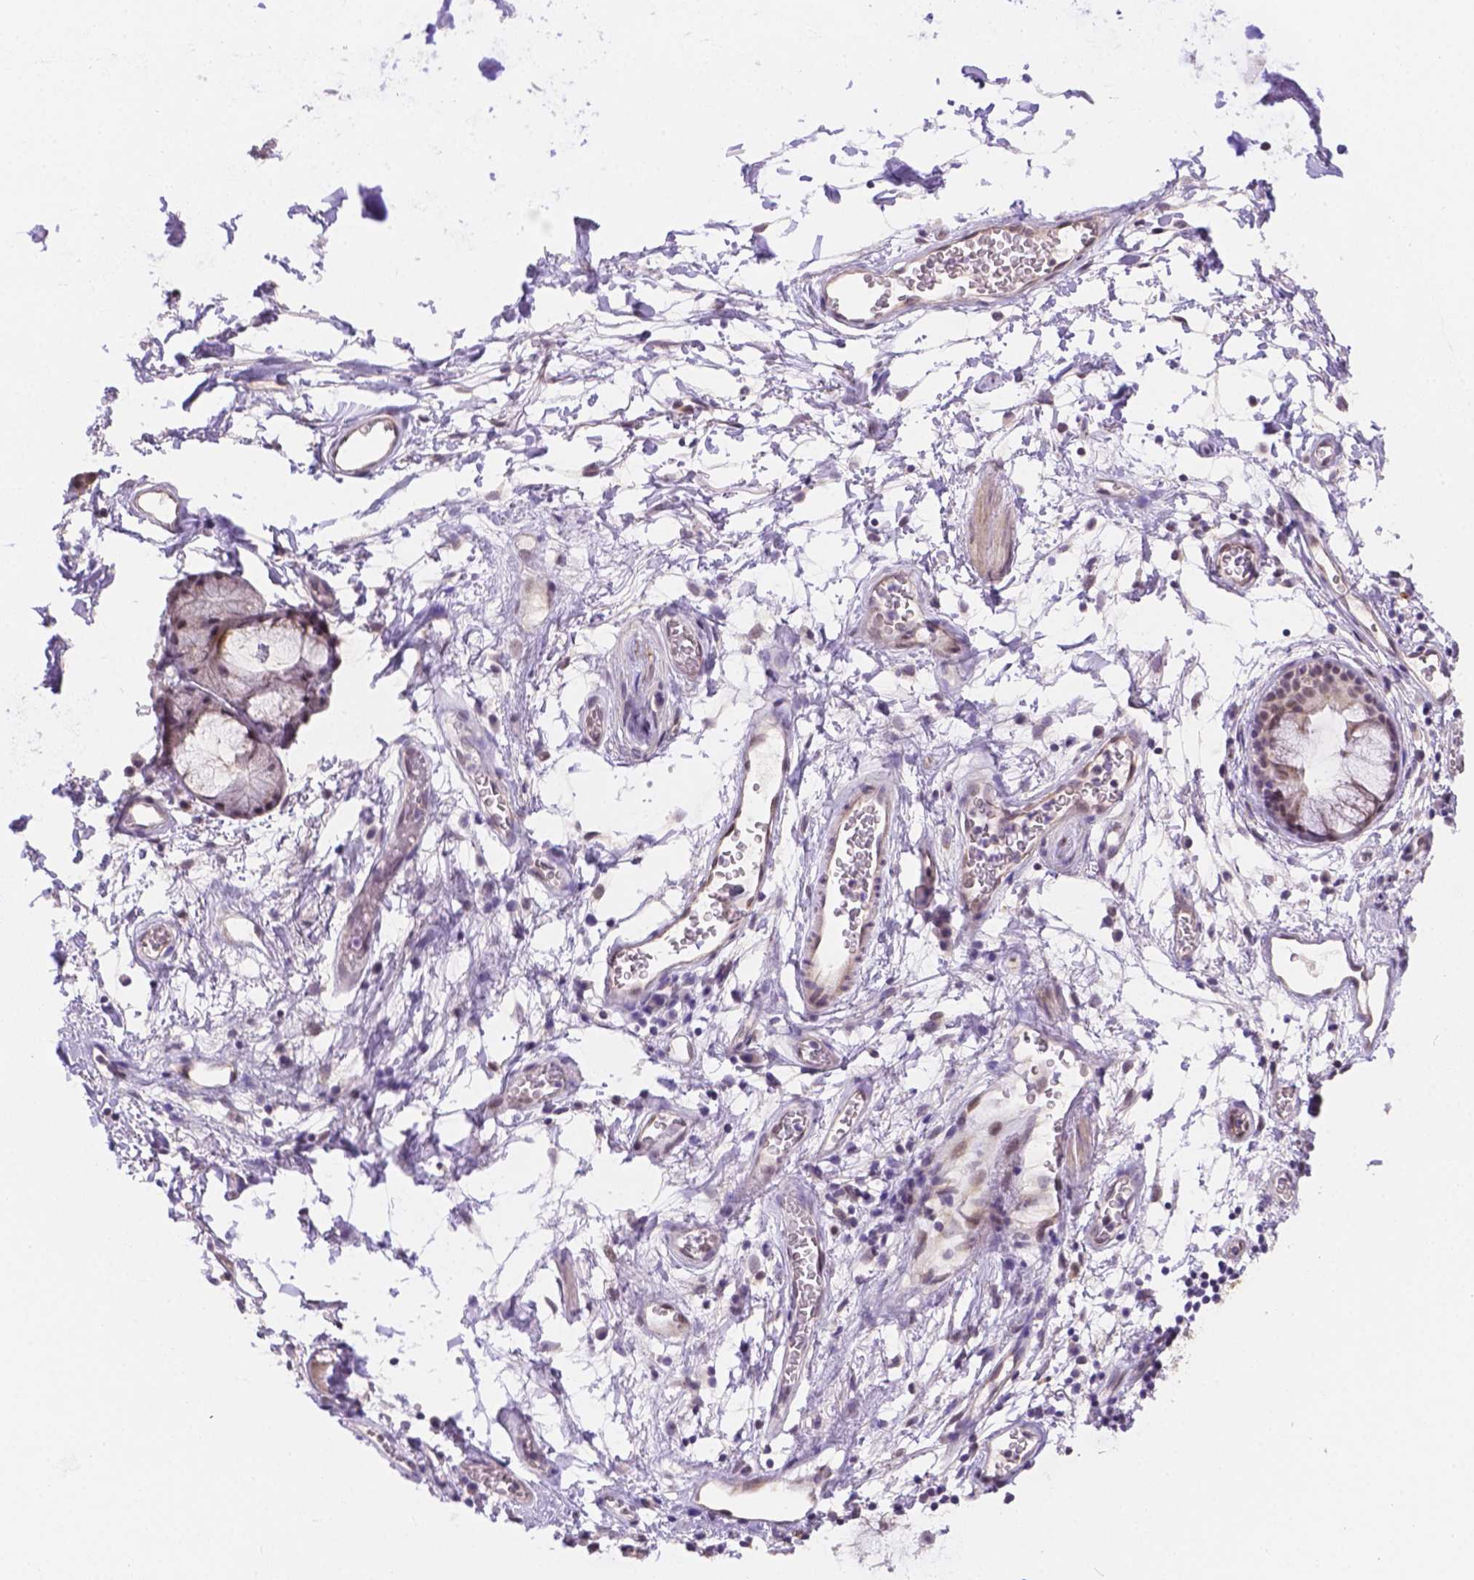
{"staining": {"intensity": "weak", "quantity": ">75%", "location": "cytoplasmic/membranous,nuclear"}, "tissue": "adipose tissue", "cell_type": "Adipocytes", "image_type": "normal", "snomed": [{"axis": "morphology", "description": "Normal tissue, NOS"}, {"axis": "topography", "description": "Cartilage tissue"}, {"axis": "topography", "description": "Bronchus"}], "caption": "An image showing weak cytoplasmic/membranous,nuclear staining in about >75% of adipocytes in normal adipose tissue, as visualized by brown immunohistochemical staining.", "gene": "NXPE2", "patient": {"sex": "male", "age": 58}}